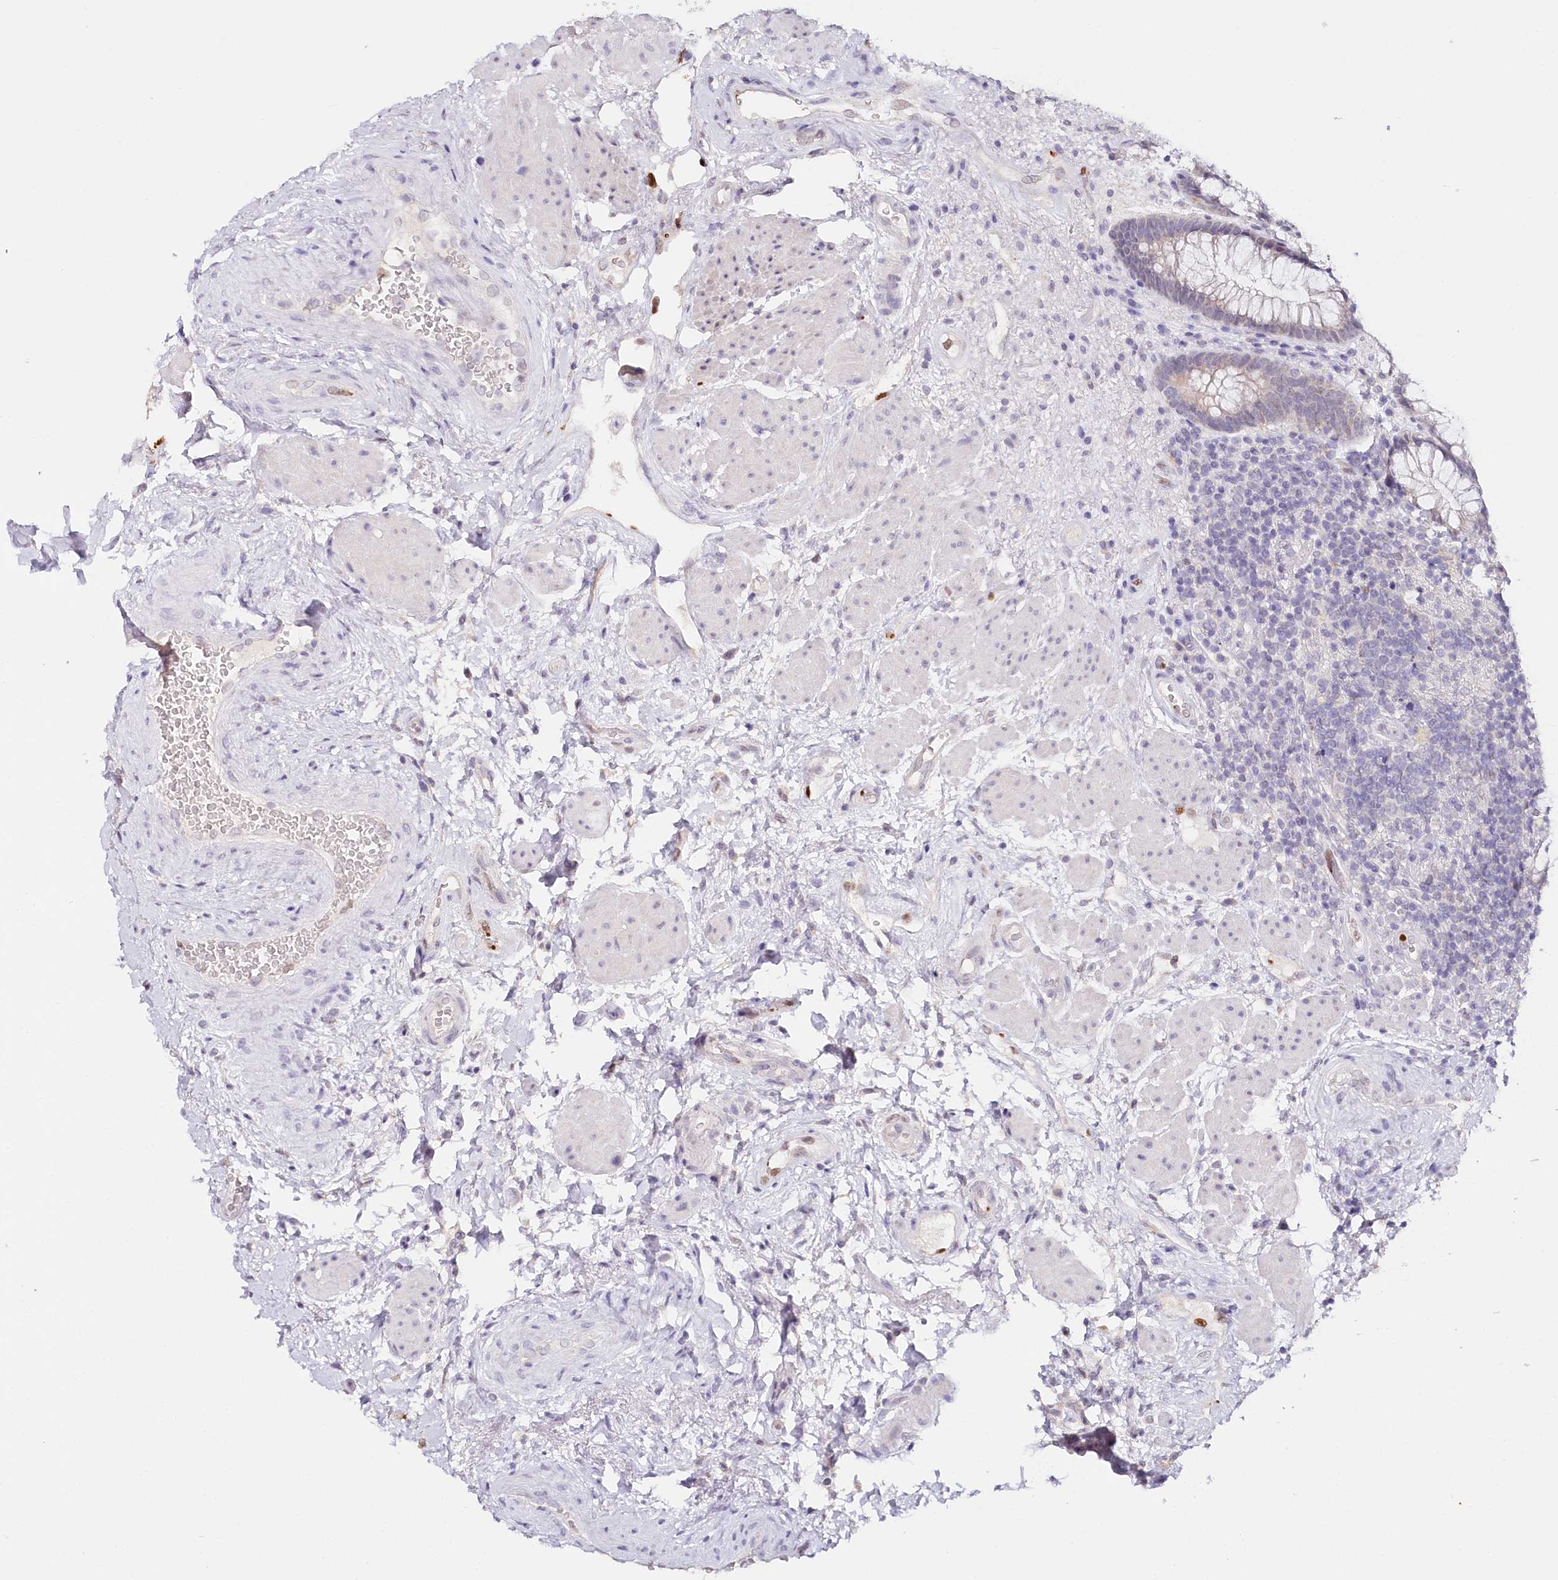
{"staining": {"intensity": "negative", "quantity": "none", "location": "none"}, "tissue": "rectum", "cell_type": "Glandular cells", "image_type": "normal", "snomed": [{"axis": "morphology", "description": "Normal tissue, NOS"}, {"axis": "topography", "description": "Rectum"}], "caption": "IHC micrograph of unremarkable rectum stained for a protein (brown), which shows no expression in glandular cells. (DAB (3,3'-diaminobenzidine) IHC, high magnification).", "gene": "TP53", "patient": {"sex": "male", "age": 51}}